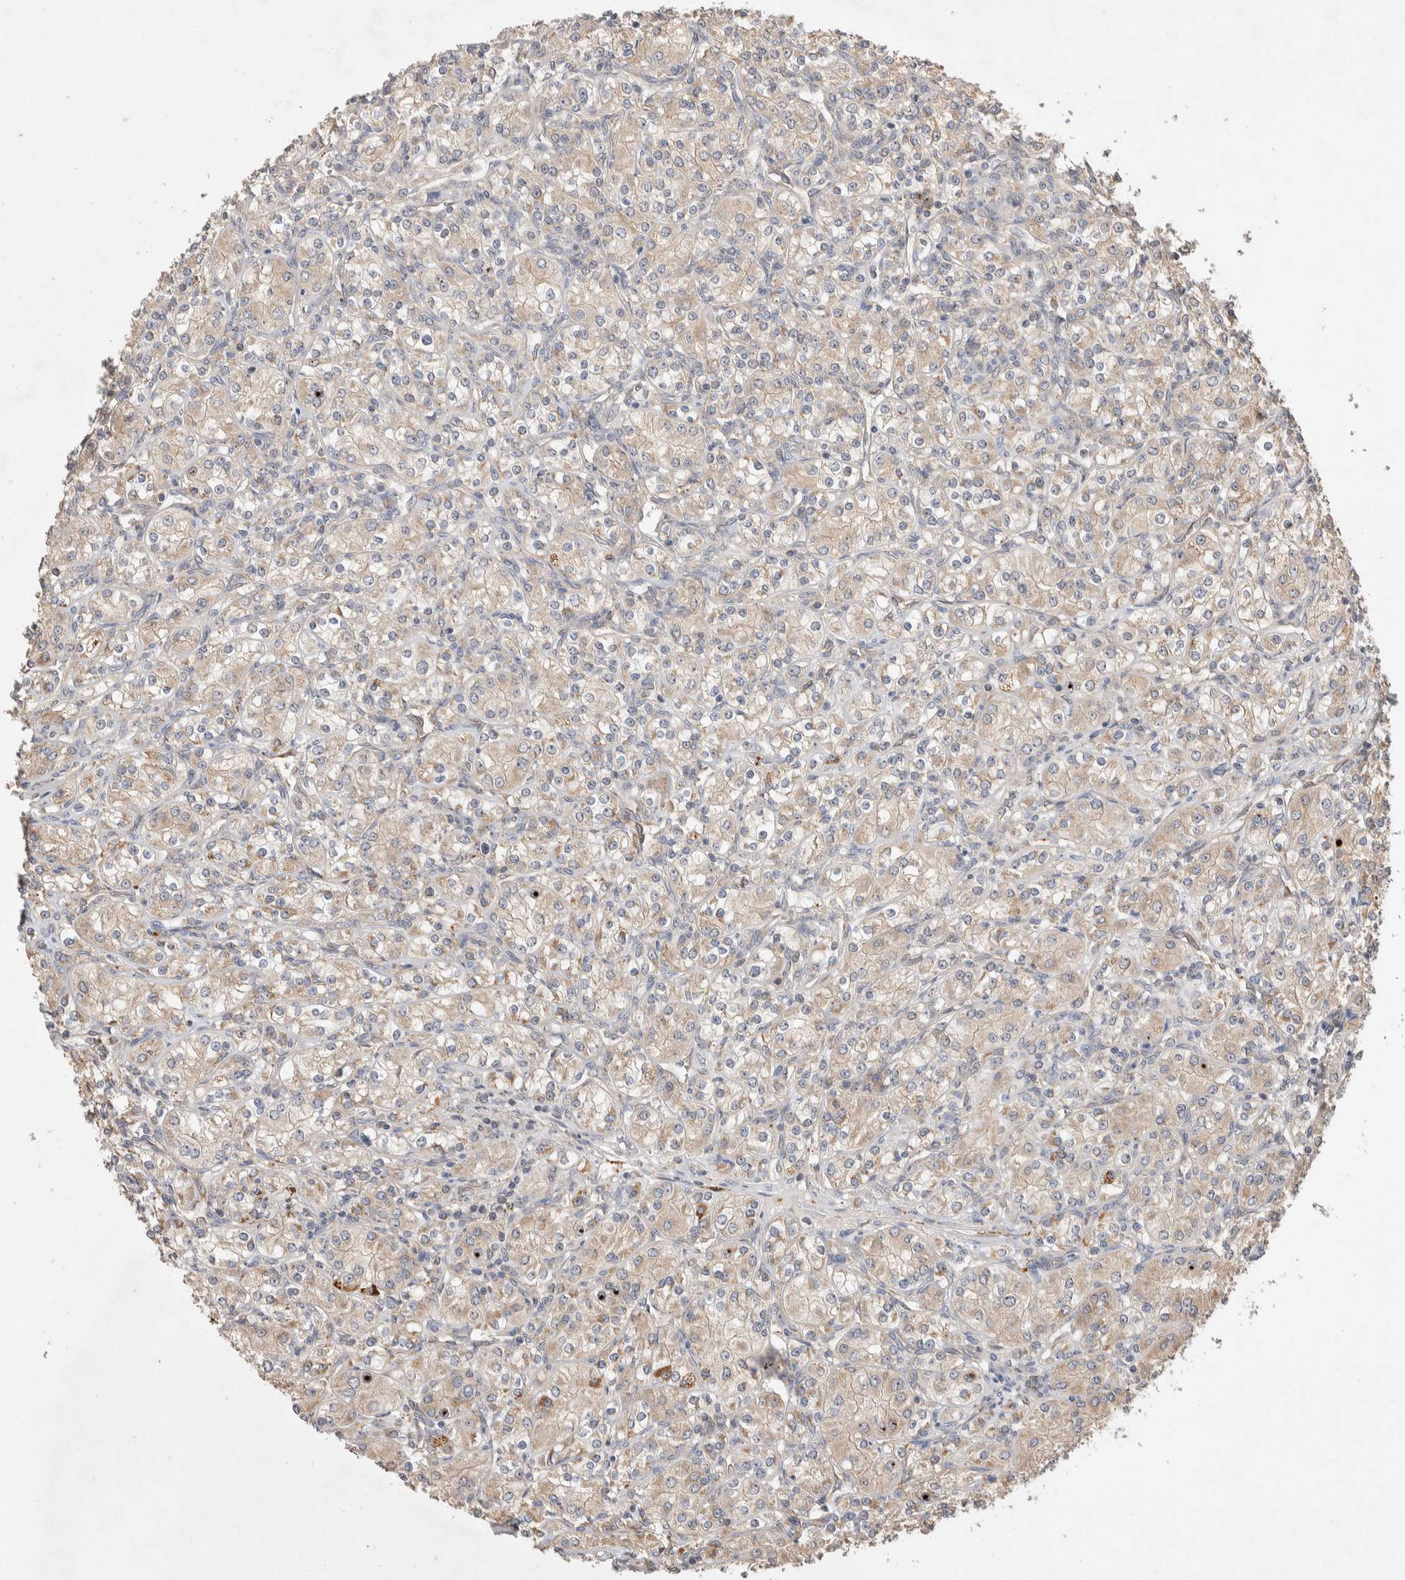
{"staining": {"intensity": "weak", "quantity": ">75%", "location": "cytoplasmic/membranous"}, "tissue": "renal cancer", "cell_type": "Tumor cells", "image_type": "cancer", "snomed": [{"axis": "morphology", "description": "Adenocarcinoma, NOS"}, {"axis": "topography", "description": "Kidney"}], "caption": "A brown stain labels weak cytoplasmic/membranous positivity of a protein in human renal adenocarcinoma tumor cells.", "gene": "DEPTOR", "patient": {"sex": "male", "age": 77}}